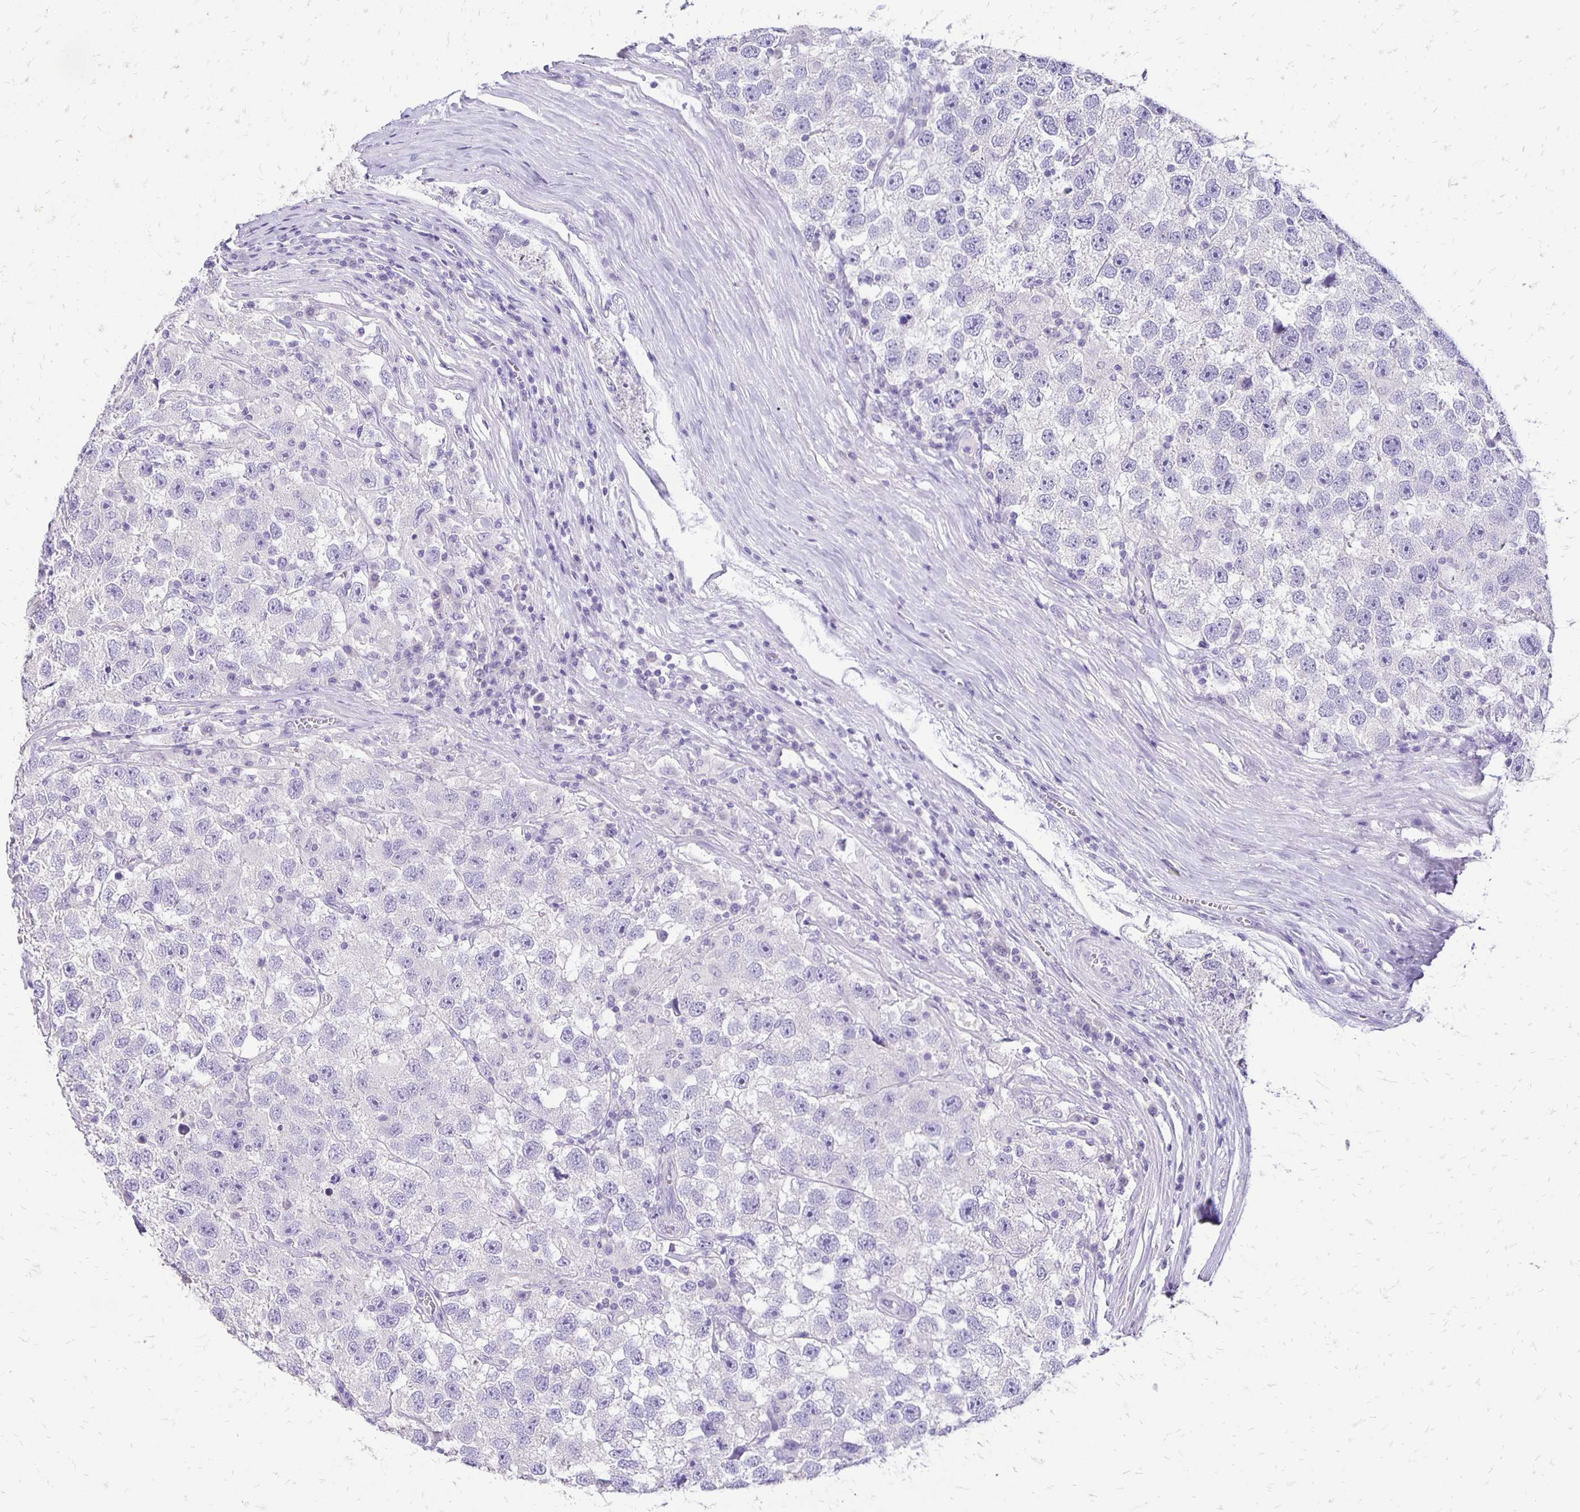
{"staining": {"intensity": "negative", "quantity": "none", "location": "none"}, "tissue": "testis cancer", "cell_type": "Tumor cells", "image_type": "cancer", "snomed": [{"axis": "morphology", "description": "Seminoma, NOS"}, {"axis": "topography", "description": "Testis"}], "caption": "DAB immunohistochemical staining of testis cancer (seminoma) demonstrates no significant expression in tumor cells.", "gene": "ANKRD45", "patient": {"sex": "male", "age": 26}}